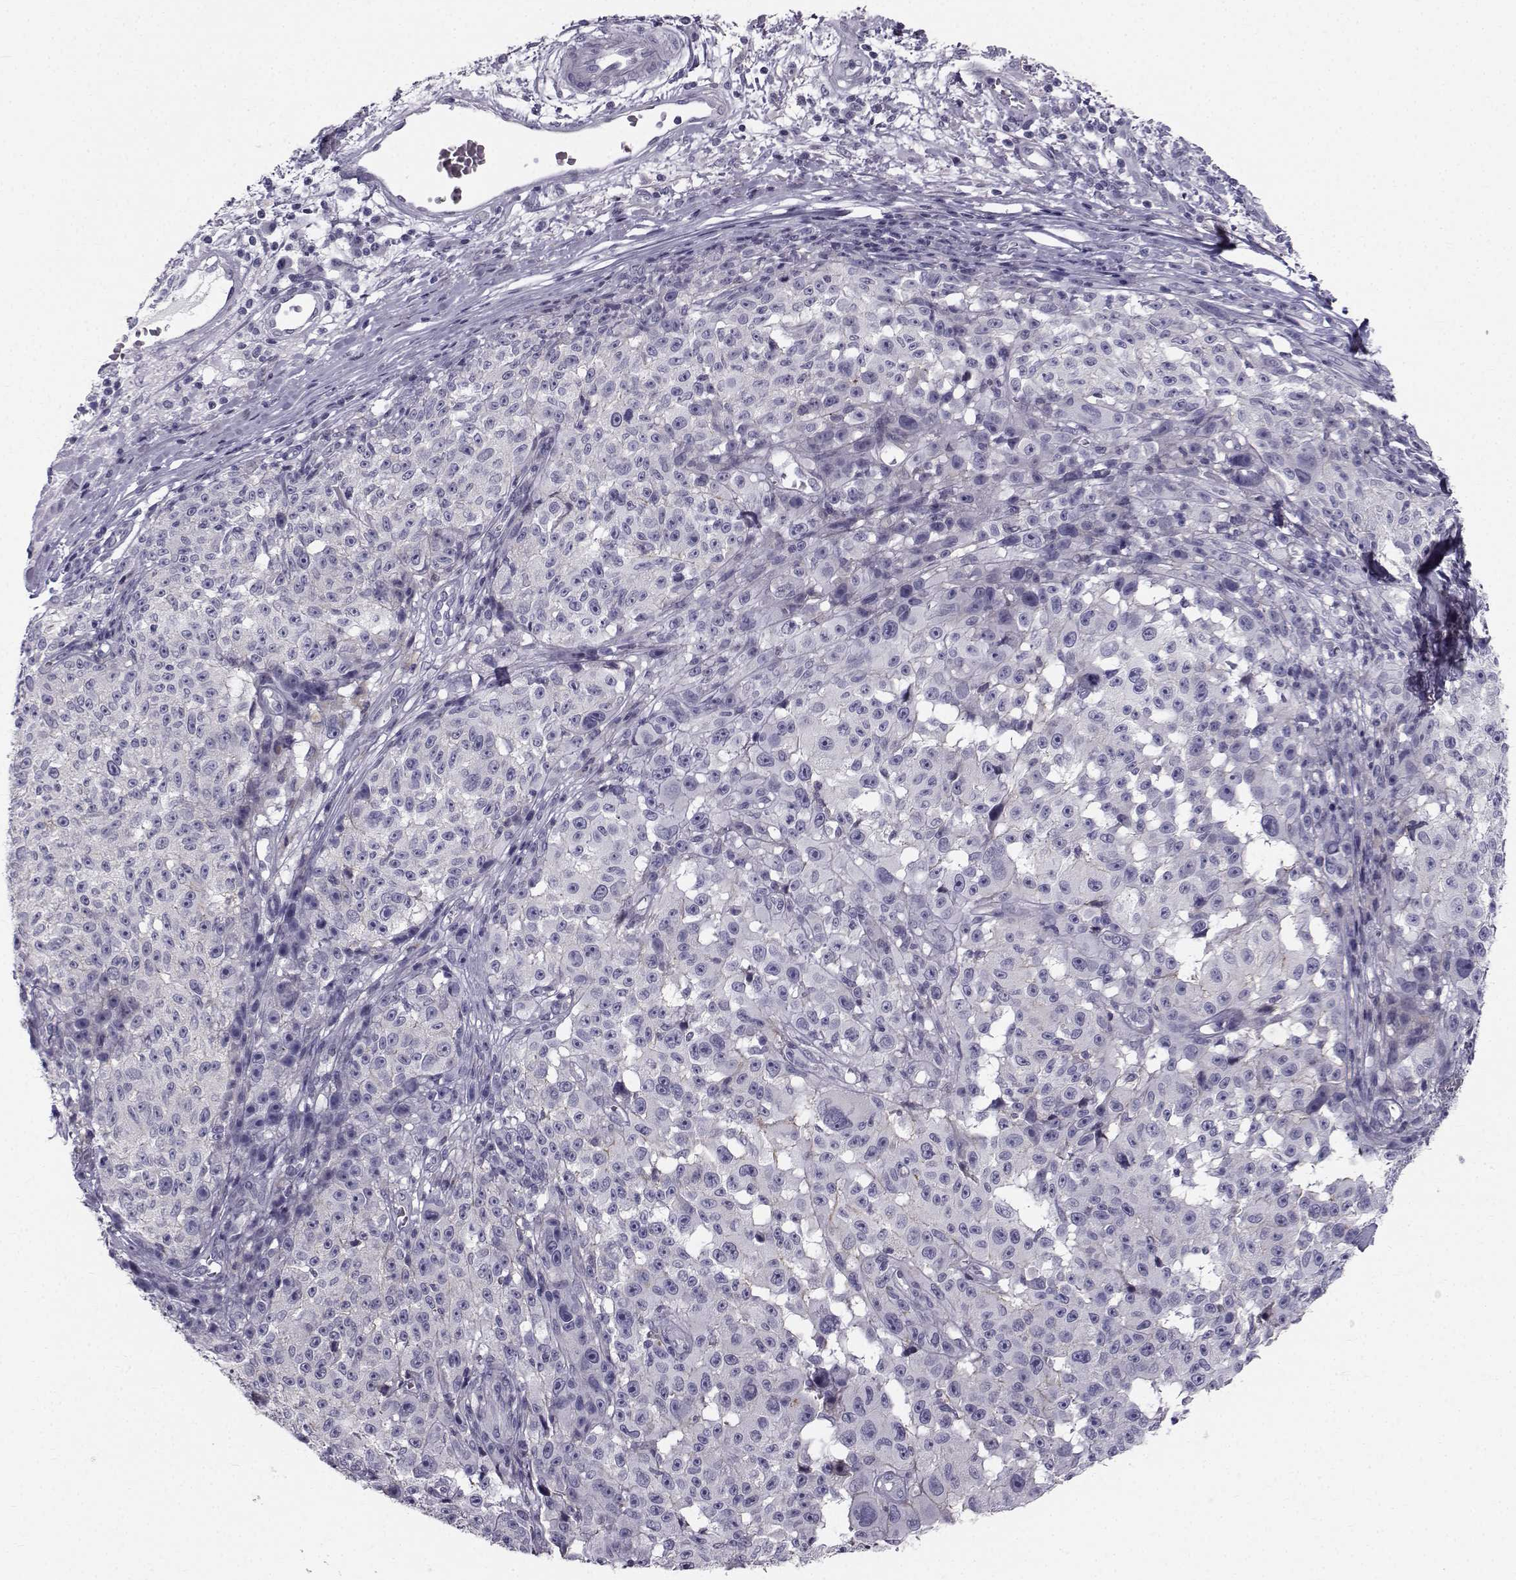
{"staining": {"intensity": "negative", "quantity": "none", "location": "none"}, "tissue": "melanoma", "cell_type": "Tumor cells", "image_type": "cancer", "snomed": [{"axis": "morphology", "description": "Malignant melanoma, NOS"}, {"axis": "topography", "description": "Skin"}], "caption": "This is an immunohistochemistry histopathology image of melanoma. There is no staining in tumor cells.", "gene": "SPDYE4", "patient": {"sex": "female", "age": 82}}